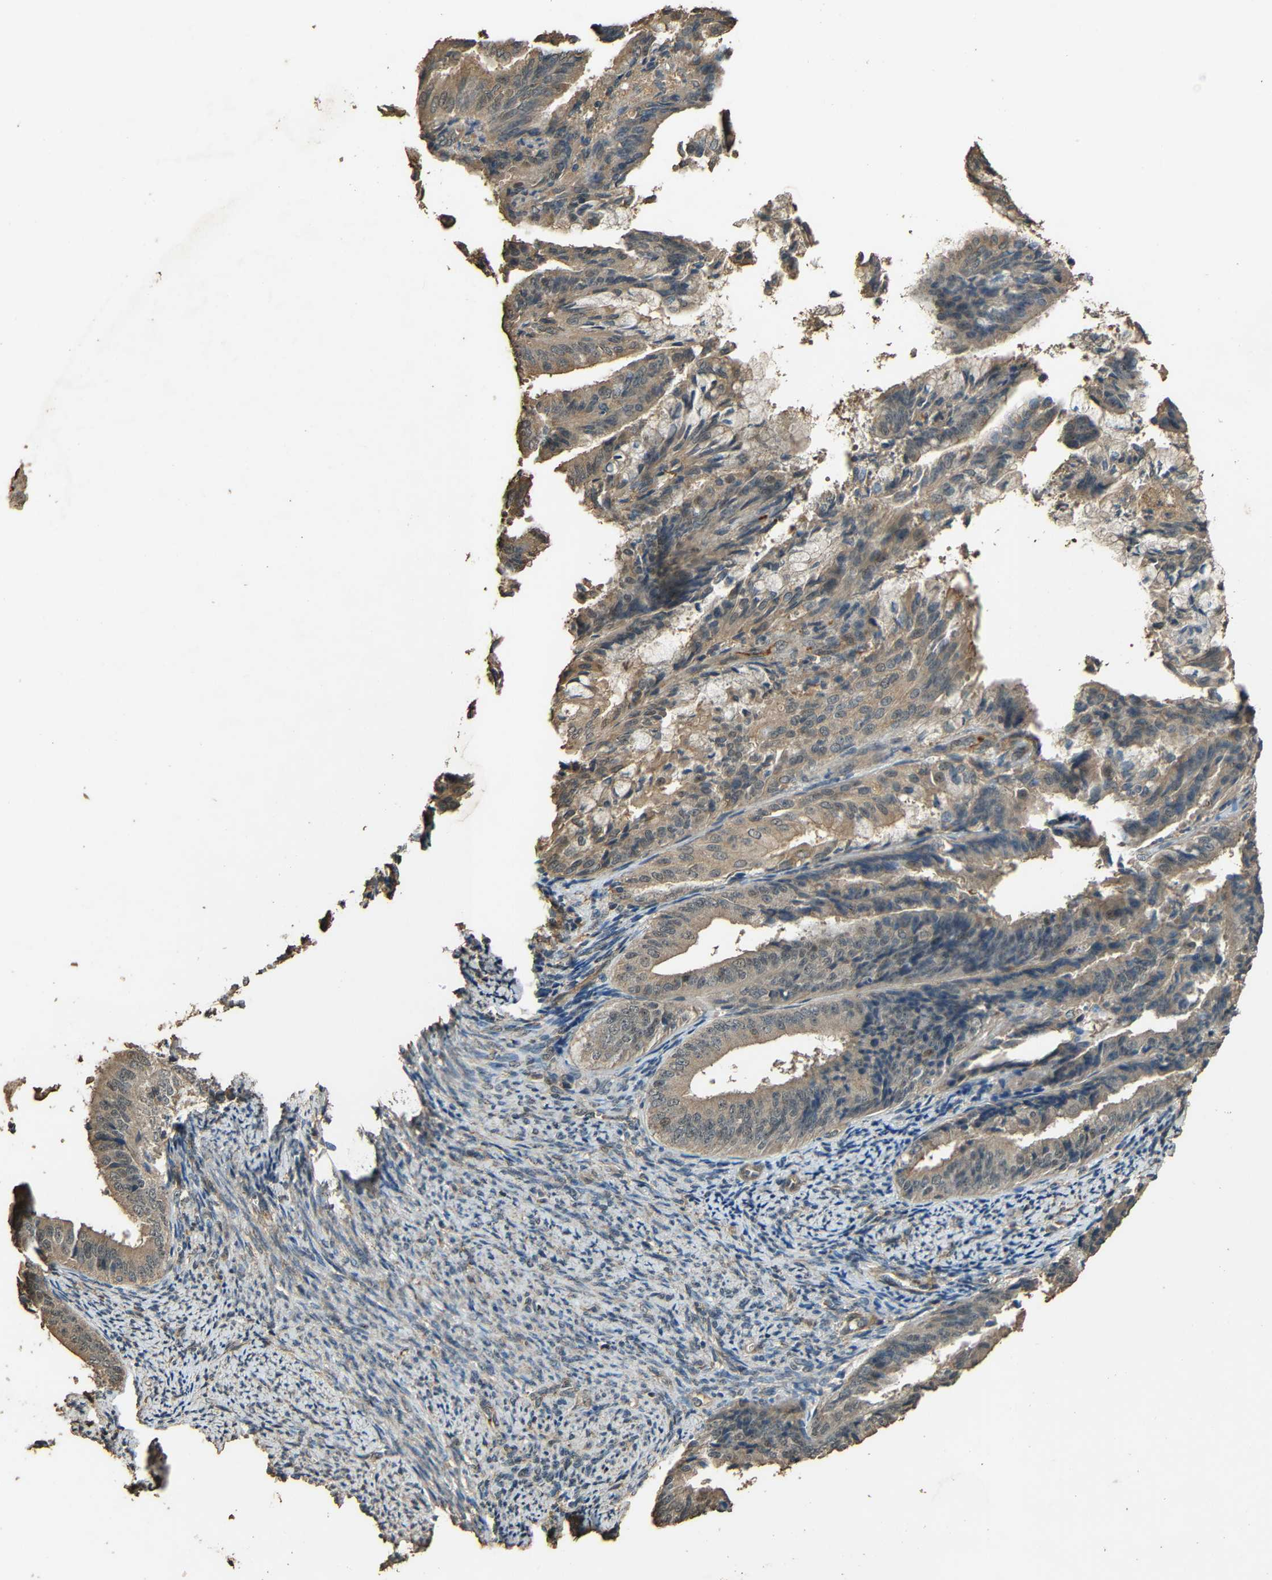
{"staining": {"intensity": "weak", "quantity": ">75%", "location": "cytoplasmic/membranous"}, "tissue": "endometrial cancer", "cell_type": "Tumor cells", "image_type": "cancer", "snomed": [{"axis": "morphology", "description": "Adenocarcinoma, NOS"}, {"axis": "topography", "description": "Endometrium"}], "caption": "Endometrial adenocarcinoma stained with a brown dye demonstrates weak cytoplasmic/membranous positive positivity in approximately >75% of tumor cells.", "gene": "PDE5A", "patient": {"sex": "female", "age": 63}}